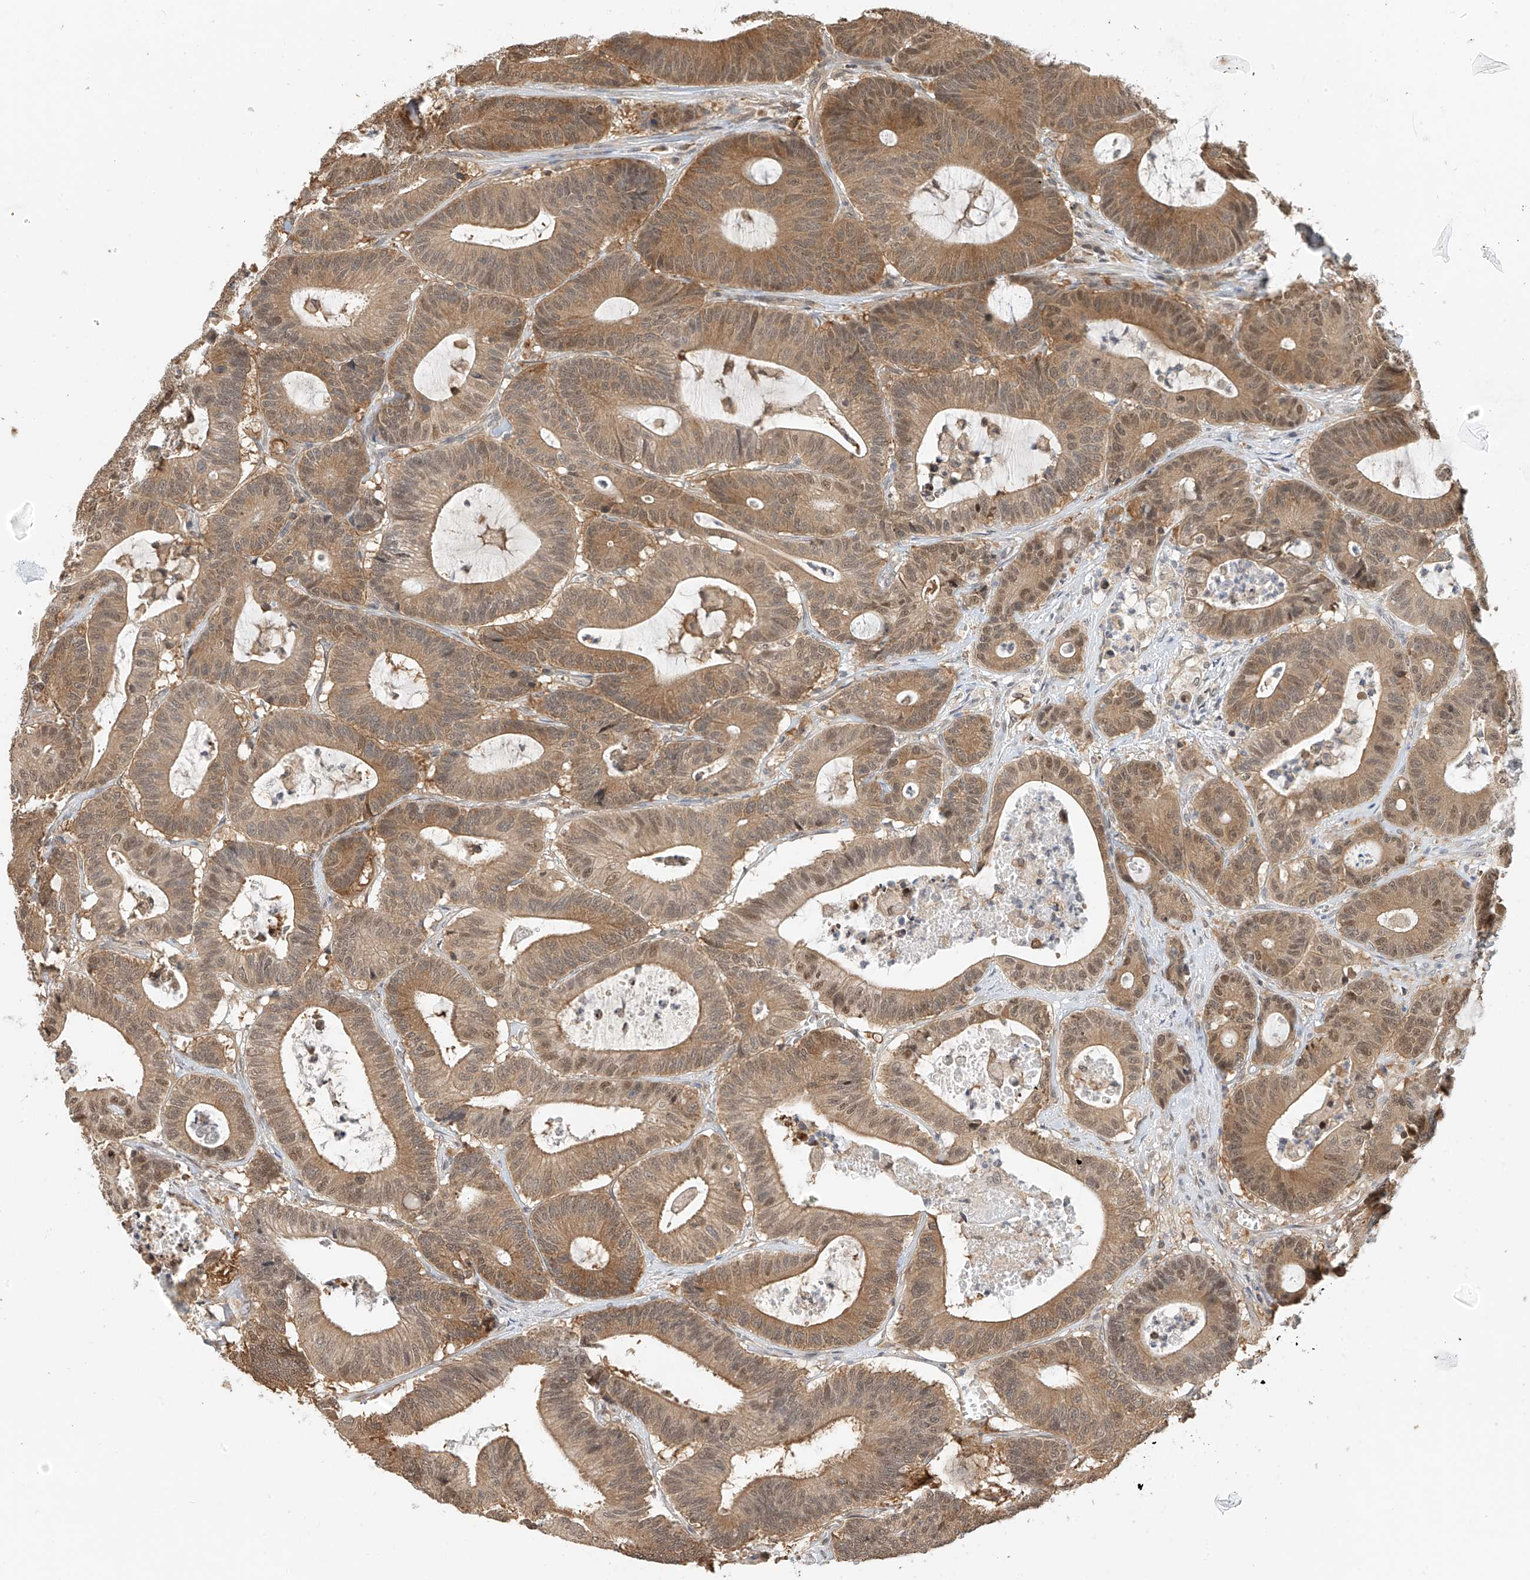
{"staining": {"intensity": "moderate", "quantity": ">75%", "location": "cytoplasmic/membranous,nuclear"}, "tissue": "colorectal cancer", "cell_type": "Tumor cells", "image_type": "cancer", "snomed": [{"axis": "morphology", "description": "Adenocarcinoma, NOS"}, {"axis": "topography", "description": "Colon"}], "caption": "Moderate cytoplasmic/membranous and nuclear expression is present in about >75% of tumor cells in adenocarcinoma (colorectal).", "gene": "PPA2", "patient": {"sex": "female", "age": 84}}